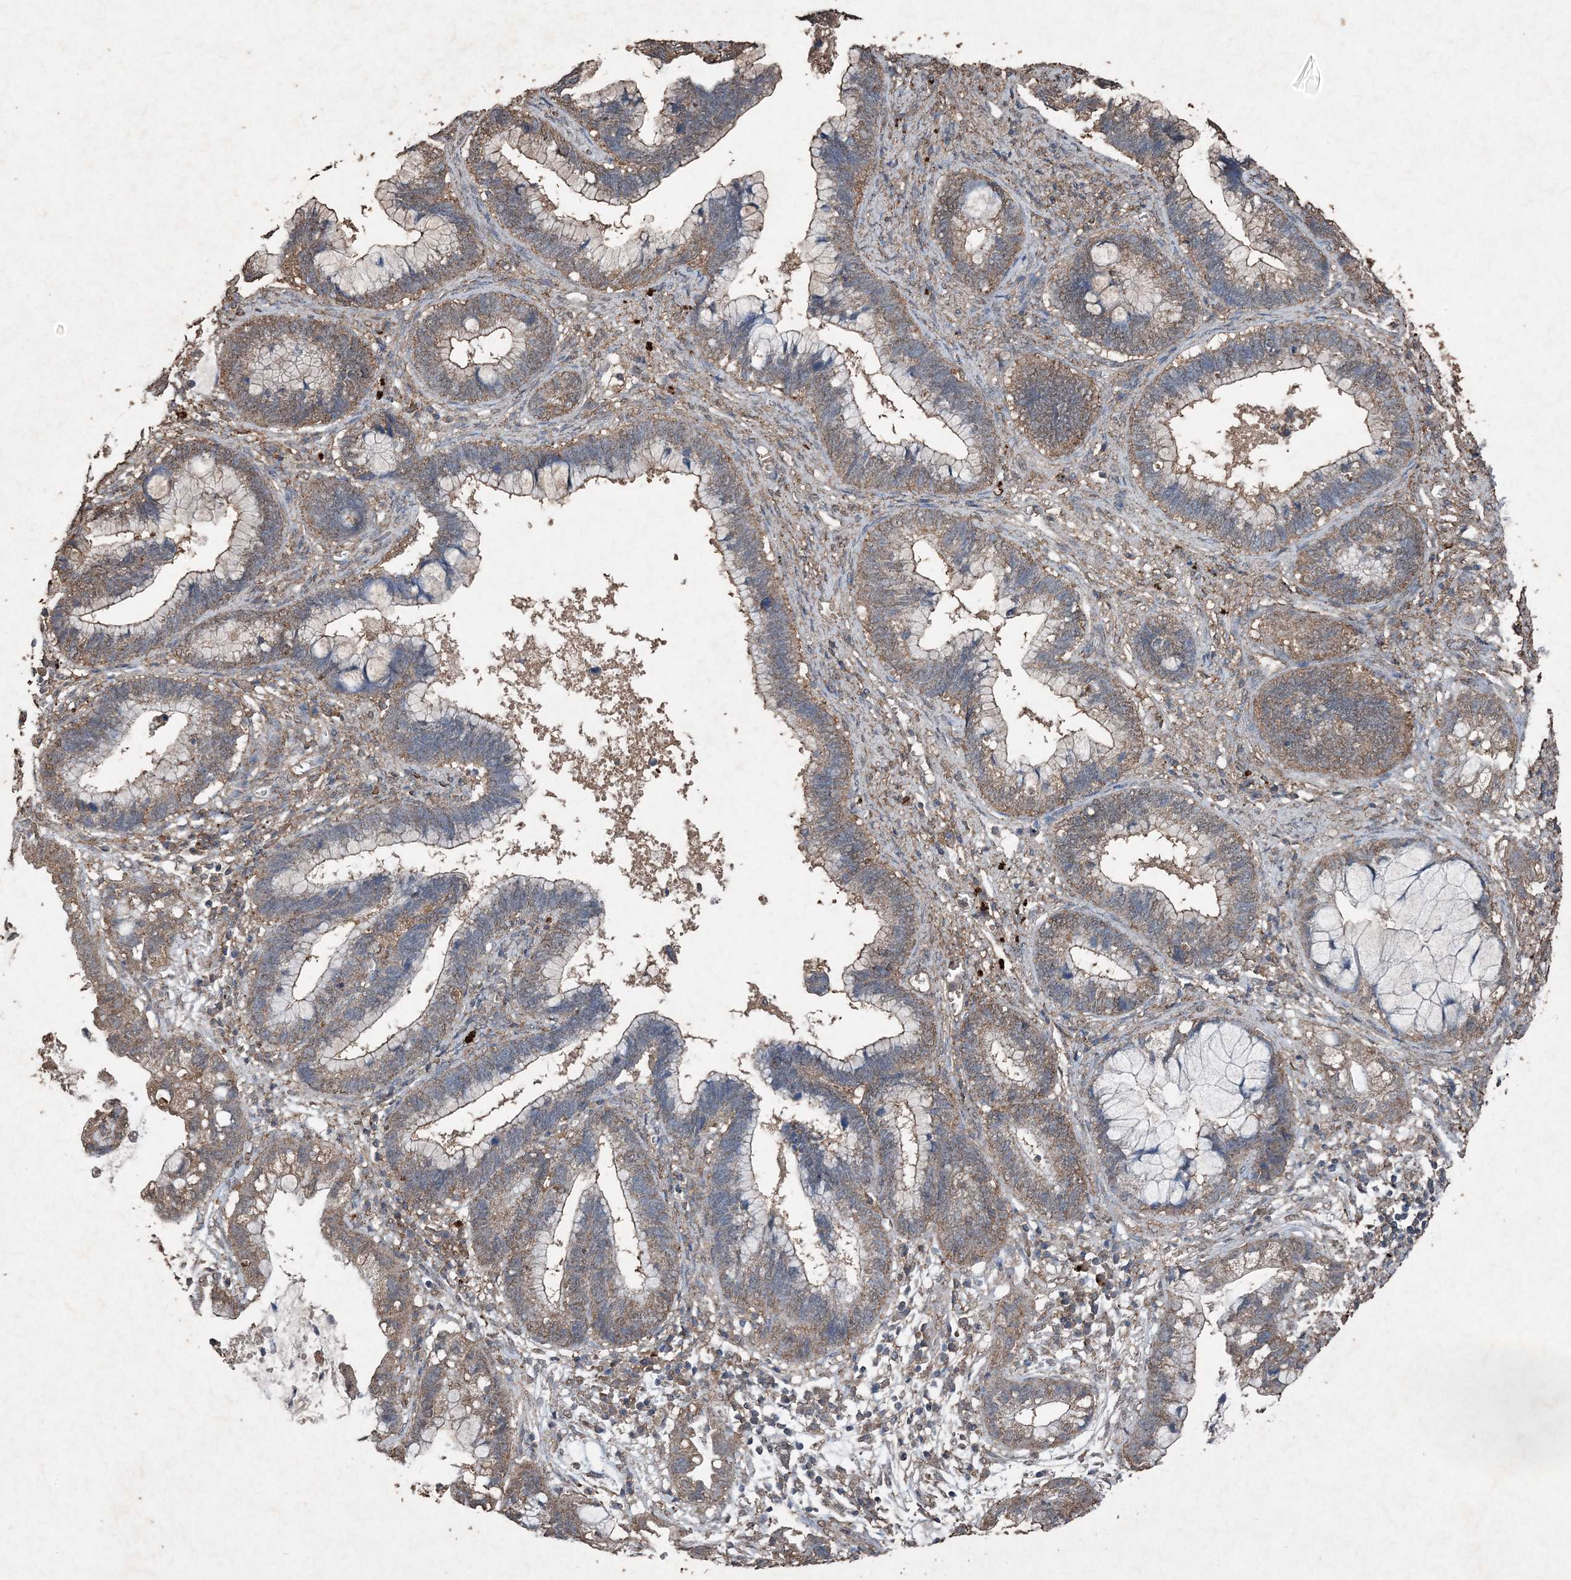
{"staining": {"intensity": "moderate", "quantity": "25%-75%", "location": "cytoplasmic/membranous"}, "tissue": "cervical cancer", "cell_type": "Tumor cells", "image_type": "cancer", "snomed": [{"axis": "morphology", "description": "Adenocarcinoma, NOS"}, {"axis": "topography", "description": "Cervix"}], "caption": "Human cervical adenocarcinoma stained with a brown dye displays moderate cytoplasmic/membranous positive expression in about 25%-75% of tumor cells.", "gene": "FCN3", "patient": {"sex": "female", "age": 44}}